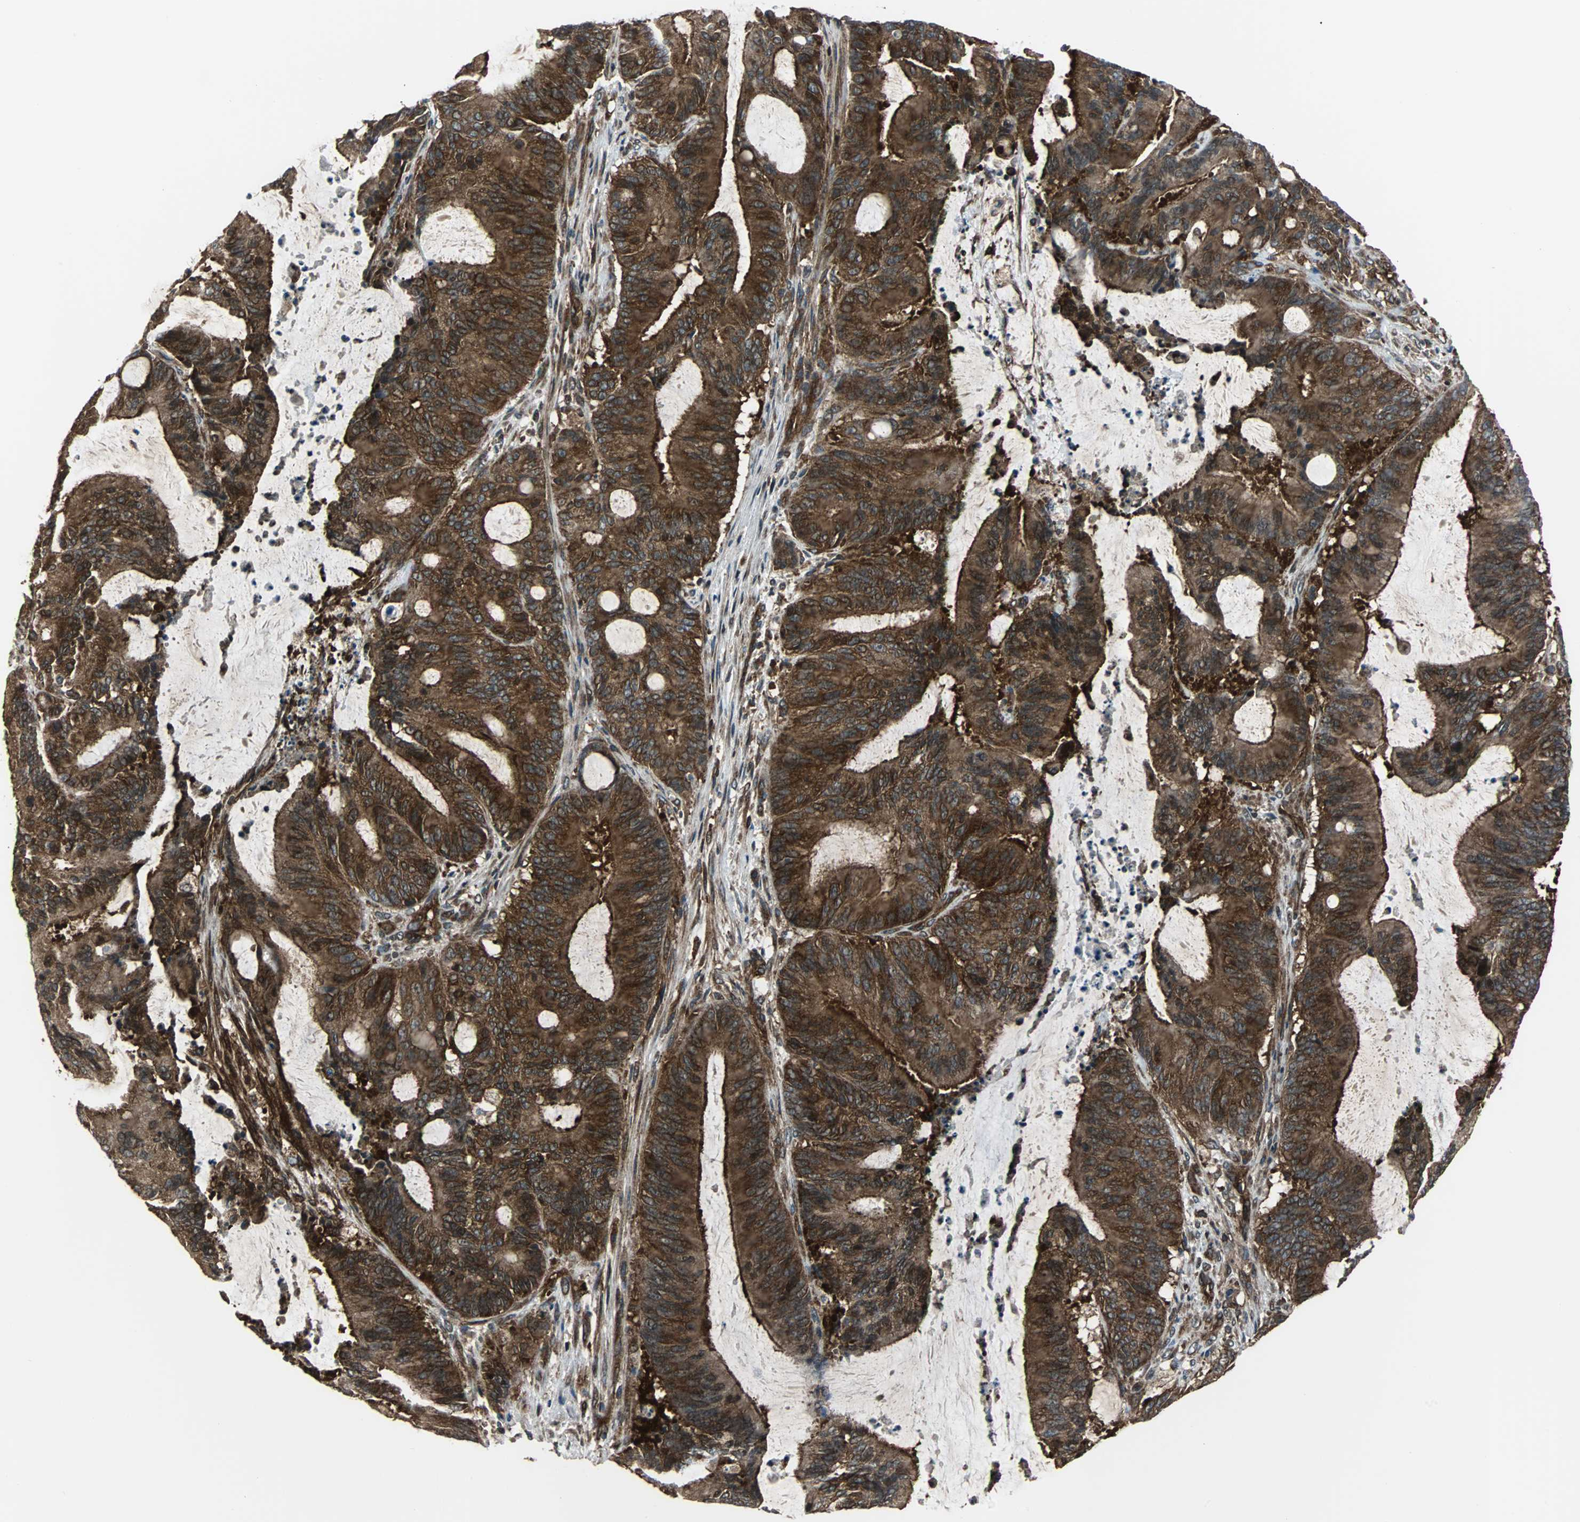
{"staining": {"intensity": "strong", "quantity": ">75%", "location": "cytoplasmic/membranous"}, "tissue": "liver cancer", "cell_type": "Tumor cells", "image_type": "cancer", "snomed": [{"axis": "morphology", "description": "Cholangiocarcinoma"}, {"axis": "topography", "description": "Liver"}], "caption": "A histopathology image of liver cancer (cholangiocarcinoma) stained for a protein reveals strong cytoplasmic/membranous brown staining in tumor cells.", "gene": "RELA", "patient": {"sex": "female", "age": 73}}